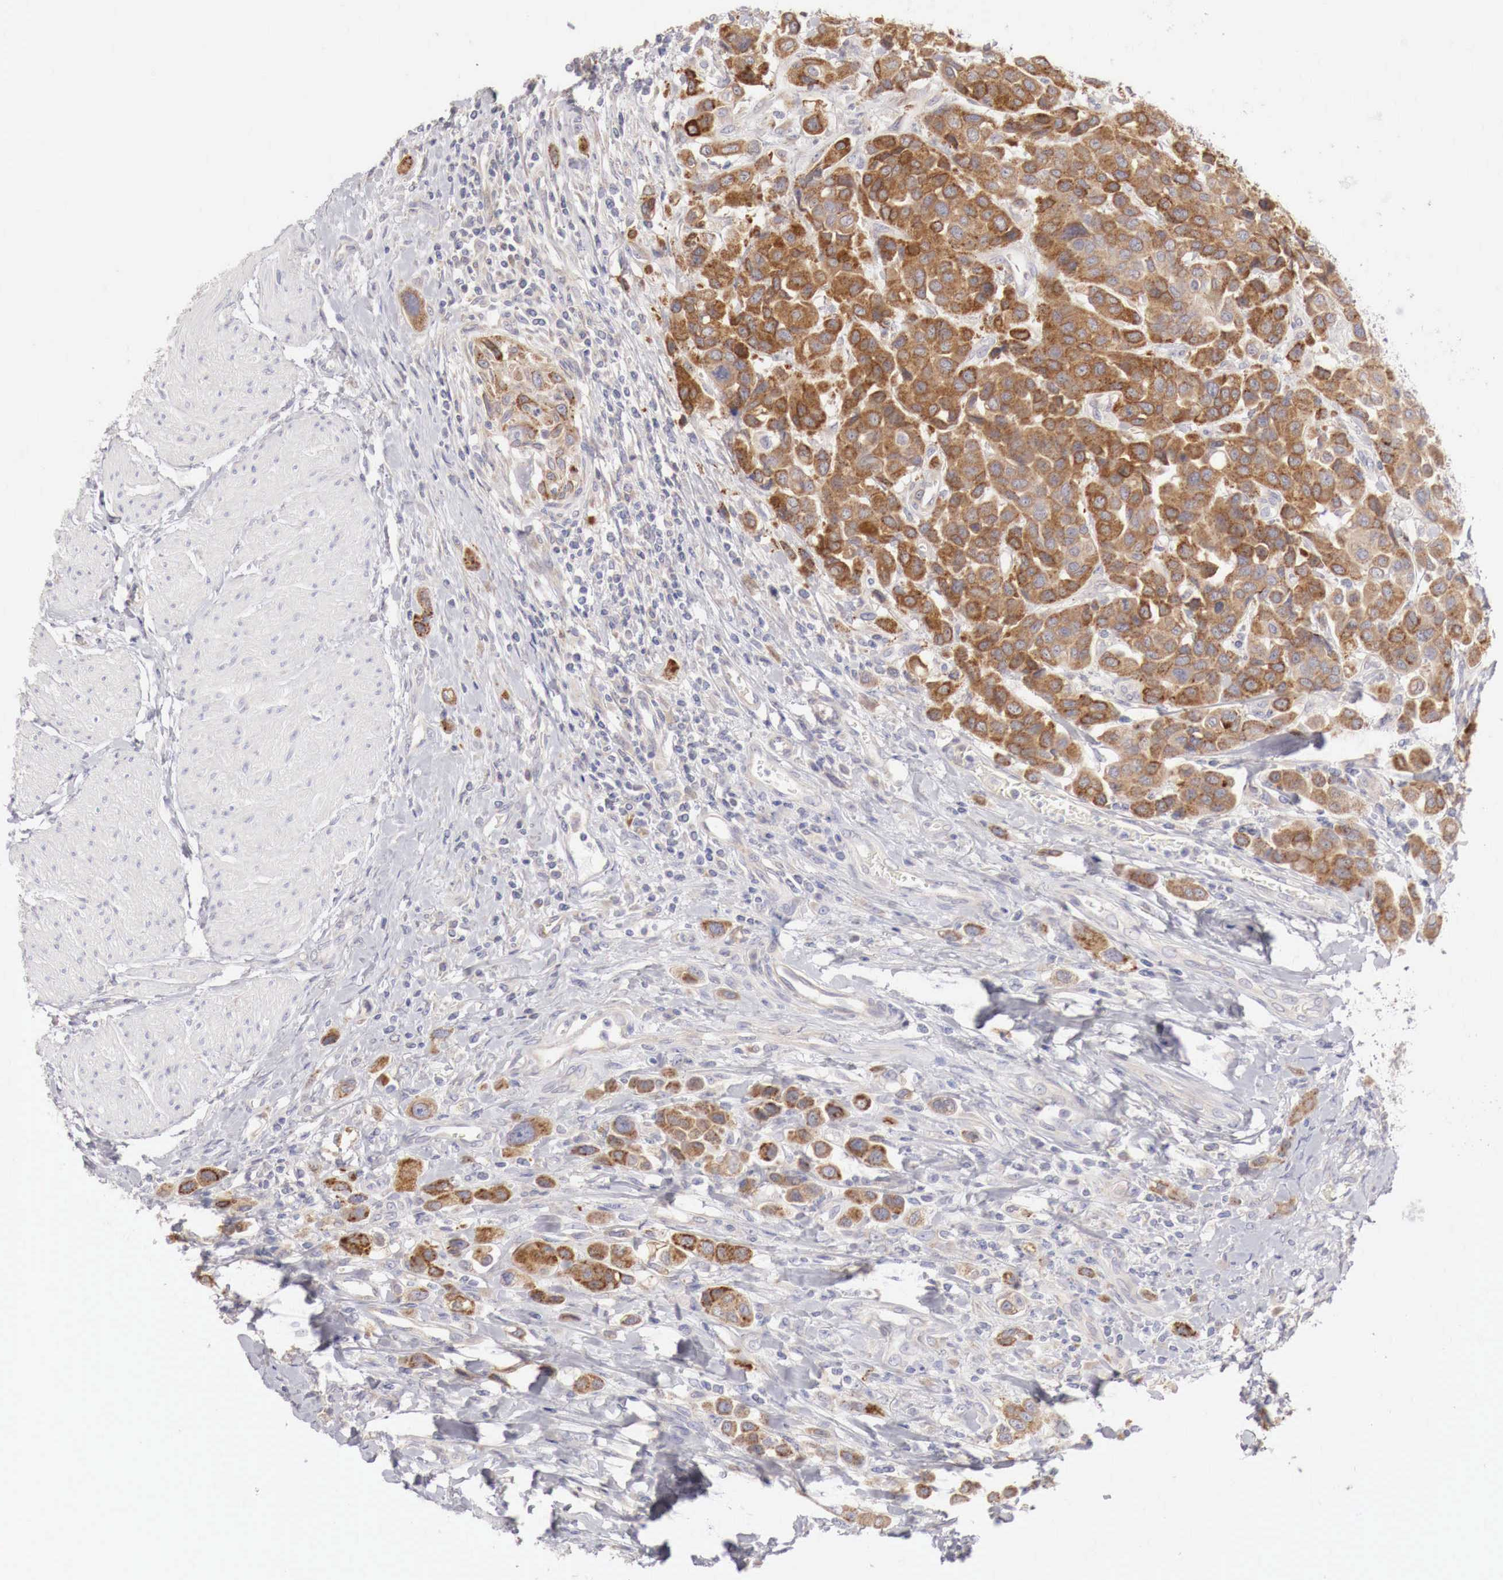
{"staining": {"intensity": "strong", "quantity": ">75%", "location": "cytoplasmic/membranous"}, "tissue": "urothelial cancer", "cell_type": "Tumor cells", "image_type": "cancer", "snomed": [{"axis": "morphology", "description": "Urothelial carcinoma, High grade"}, {"axis": "topography", "description": "Urinary bladder"}], "caption": "The photomicrograph reveals a brown stain indicating the presence of a protein in the cytoplasmic/membranous of tumor cells in urothelial cancer.", "gene": "NSDHL", "patient": {"sex": "male", "age": 50}}